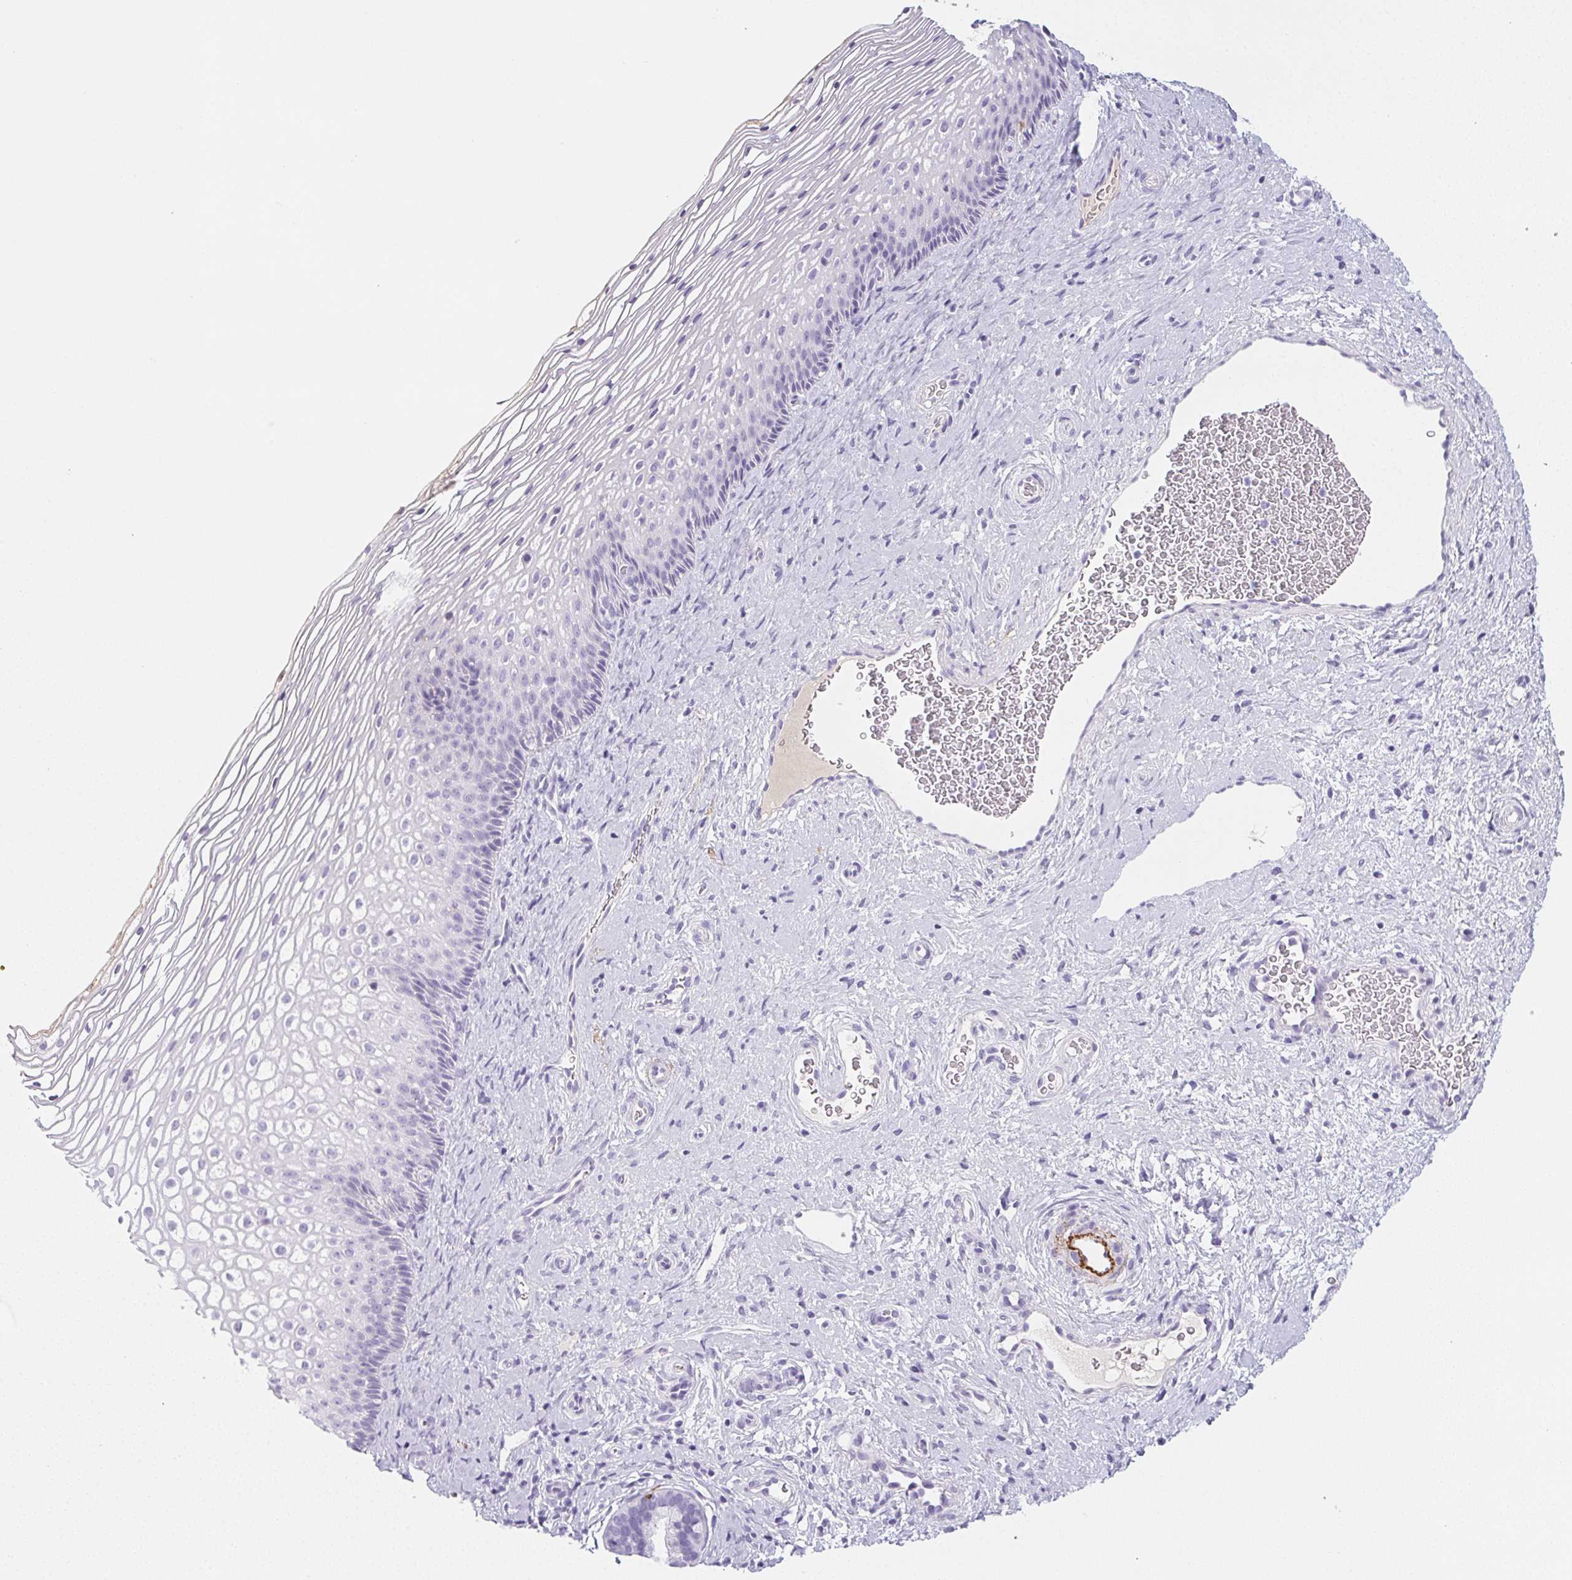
{"staining": {"intensity": "negative", "quantity": "none", "location": "none"}, "tissue": "cervix", "cell_type": "Glandular cells", "image_type": "normal", "snomed": [{"axis": "morphology", "description": "Normal tissue, NOS"}, {"axis": "topography", "description": "Cervix"}], "caption": "This is an immunohistochemistry (IHC) histopathology image of normal human cervix. There is no staining in glandular cells.", "gene": "VTN", "patient": {"sex": "female", "age": 34}}